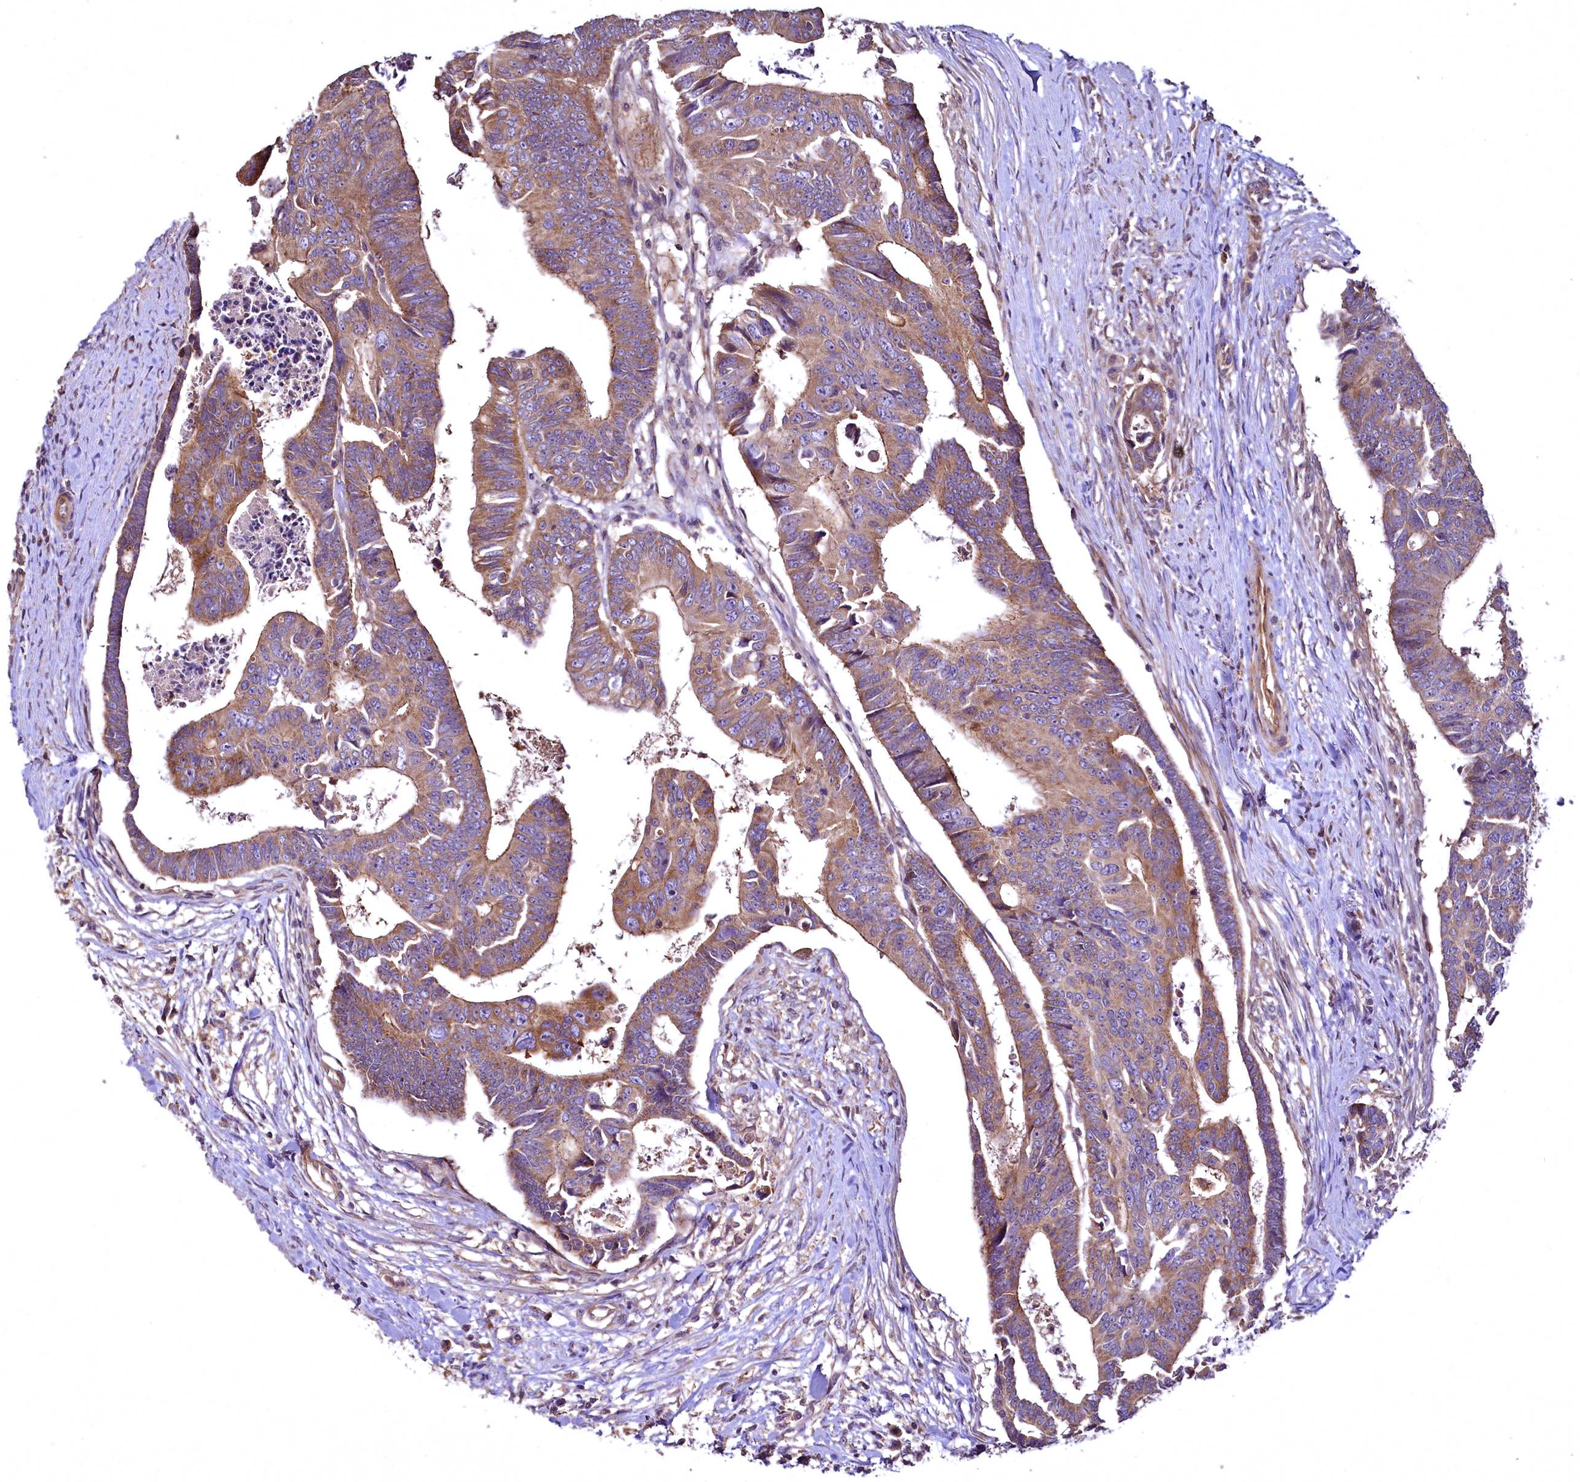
{"staining": {"intensity": "moderate", "quantity": ">75%", "location": "cytoplasmic/membranous"}, "tissue": "colorectal cancer", "cell_type": "Tumor cells", "image_type": "cancer", "snomed": [{"axis": "morphology", "description": "Adenocarcinoma, NOS"}, {"axis": "topography", "description": "Rectum"}], "caption": "The histopathology image reveals staining of colorectal adenocarcinoma, revealing moderate cytoplasmic/membranous protein positivity (brown color) within tumor cells.", "gene": "TBCEL", "patient": {"sex": "female", "age": 65}}